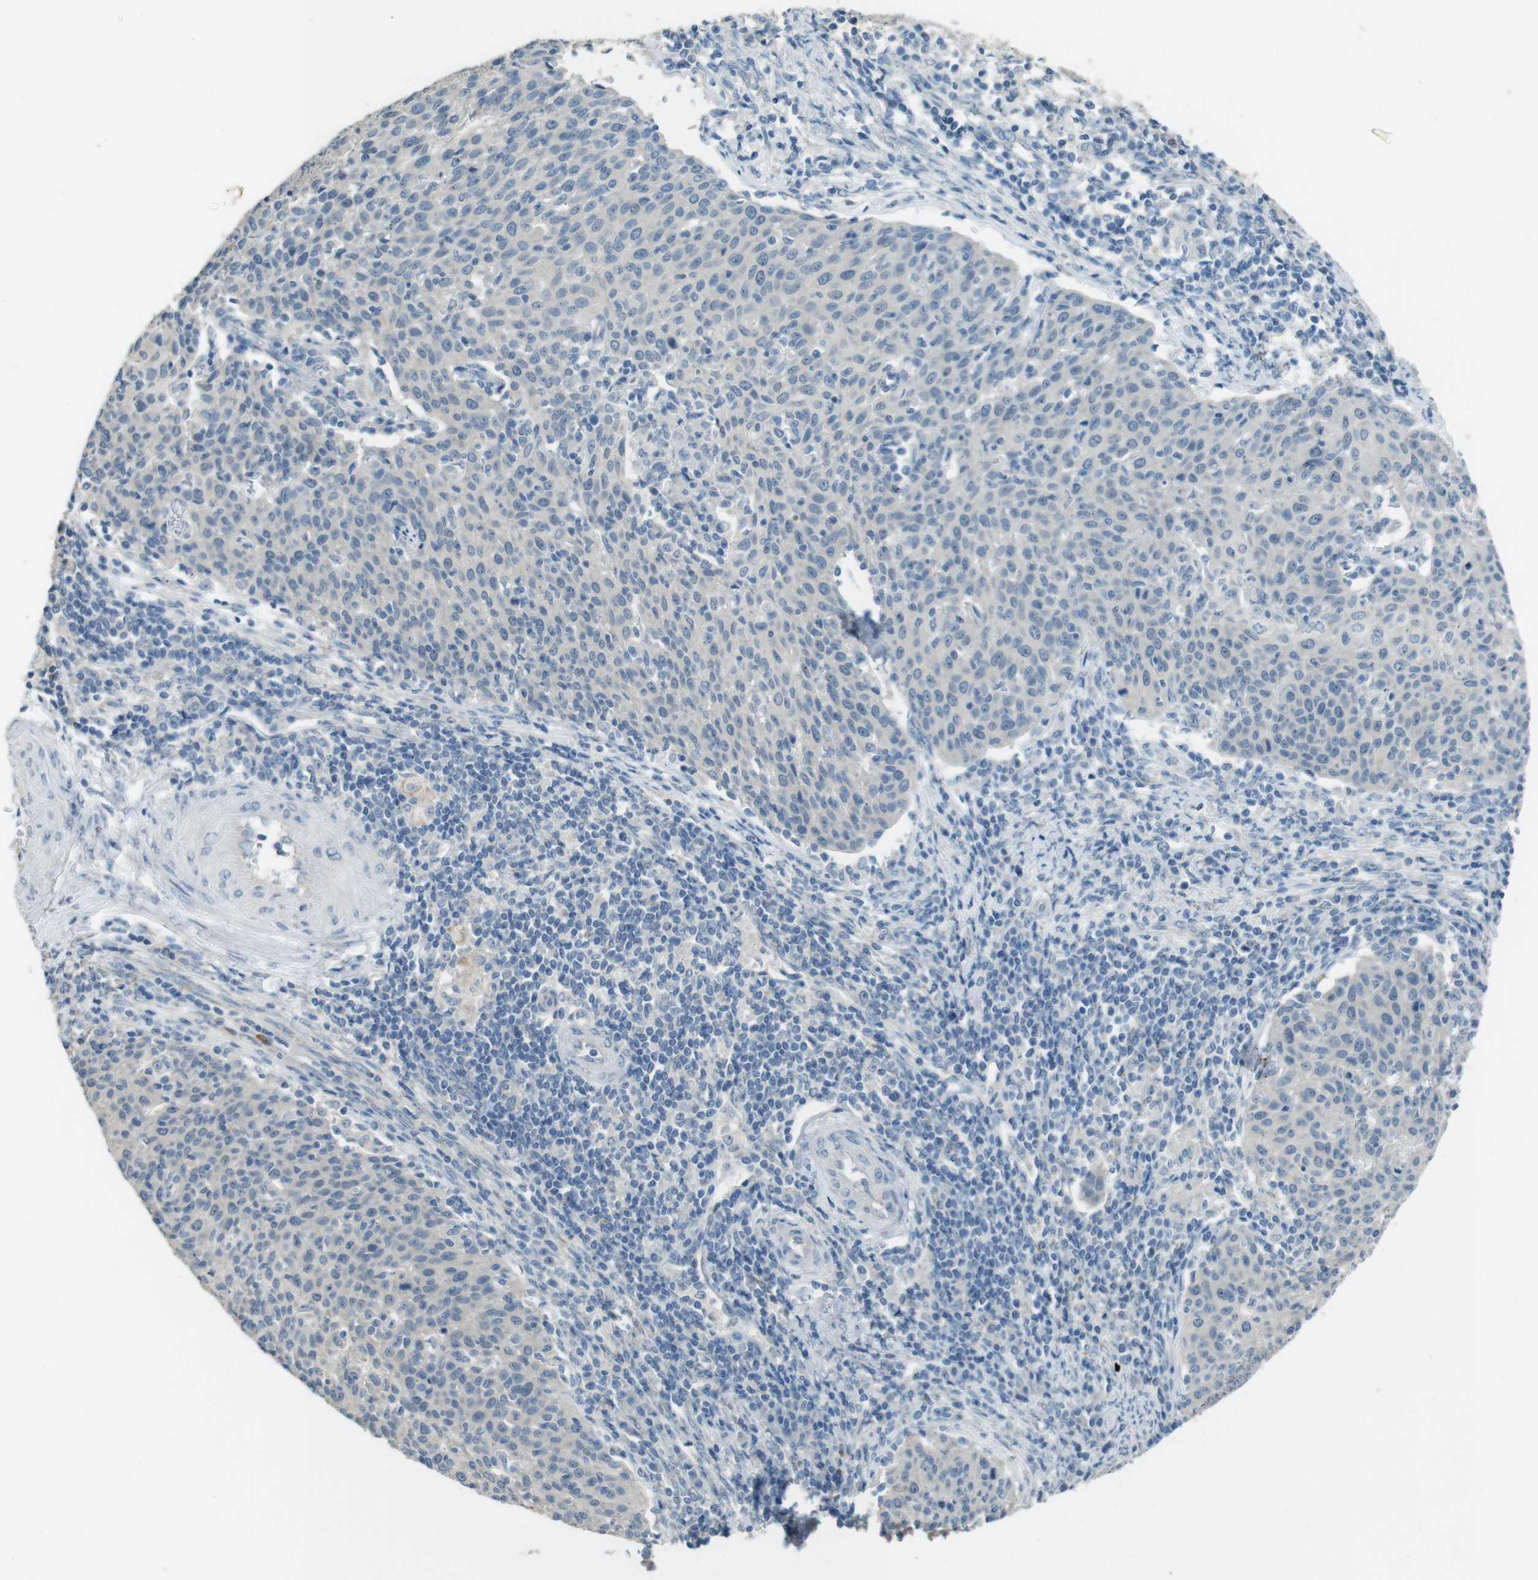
{"staining": {"intensity": "negative", "quantity": "none", "location": "none"}, "tissue": "cervical cancer", "cell_type": "Tumor cells", "image_type": "cancer", "snomed": [{"axis": "morphology", "description": "Squamous cell carcinoma, NOS"}, {"axis": "topography", "description": "Cervix"}], "caption": "The image displays no significant staining in tumor cells of cervical squamous cell carcinoma.", "gene": "ENTPD7", "patient": {"sex": "female", "age": 38}}